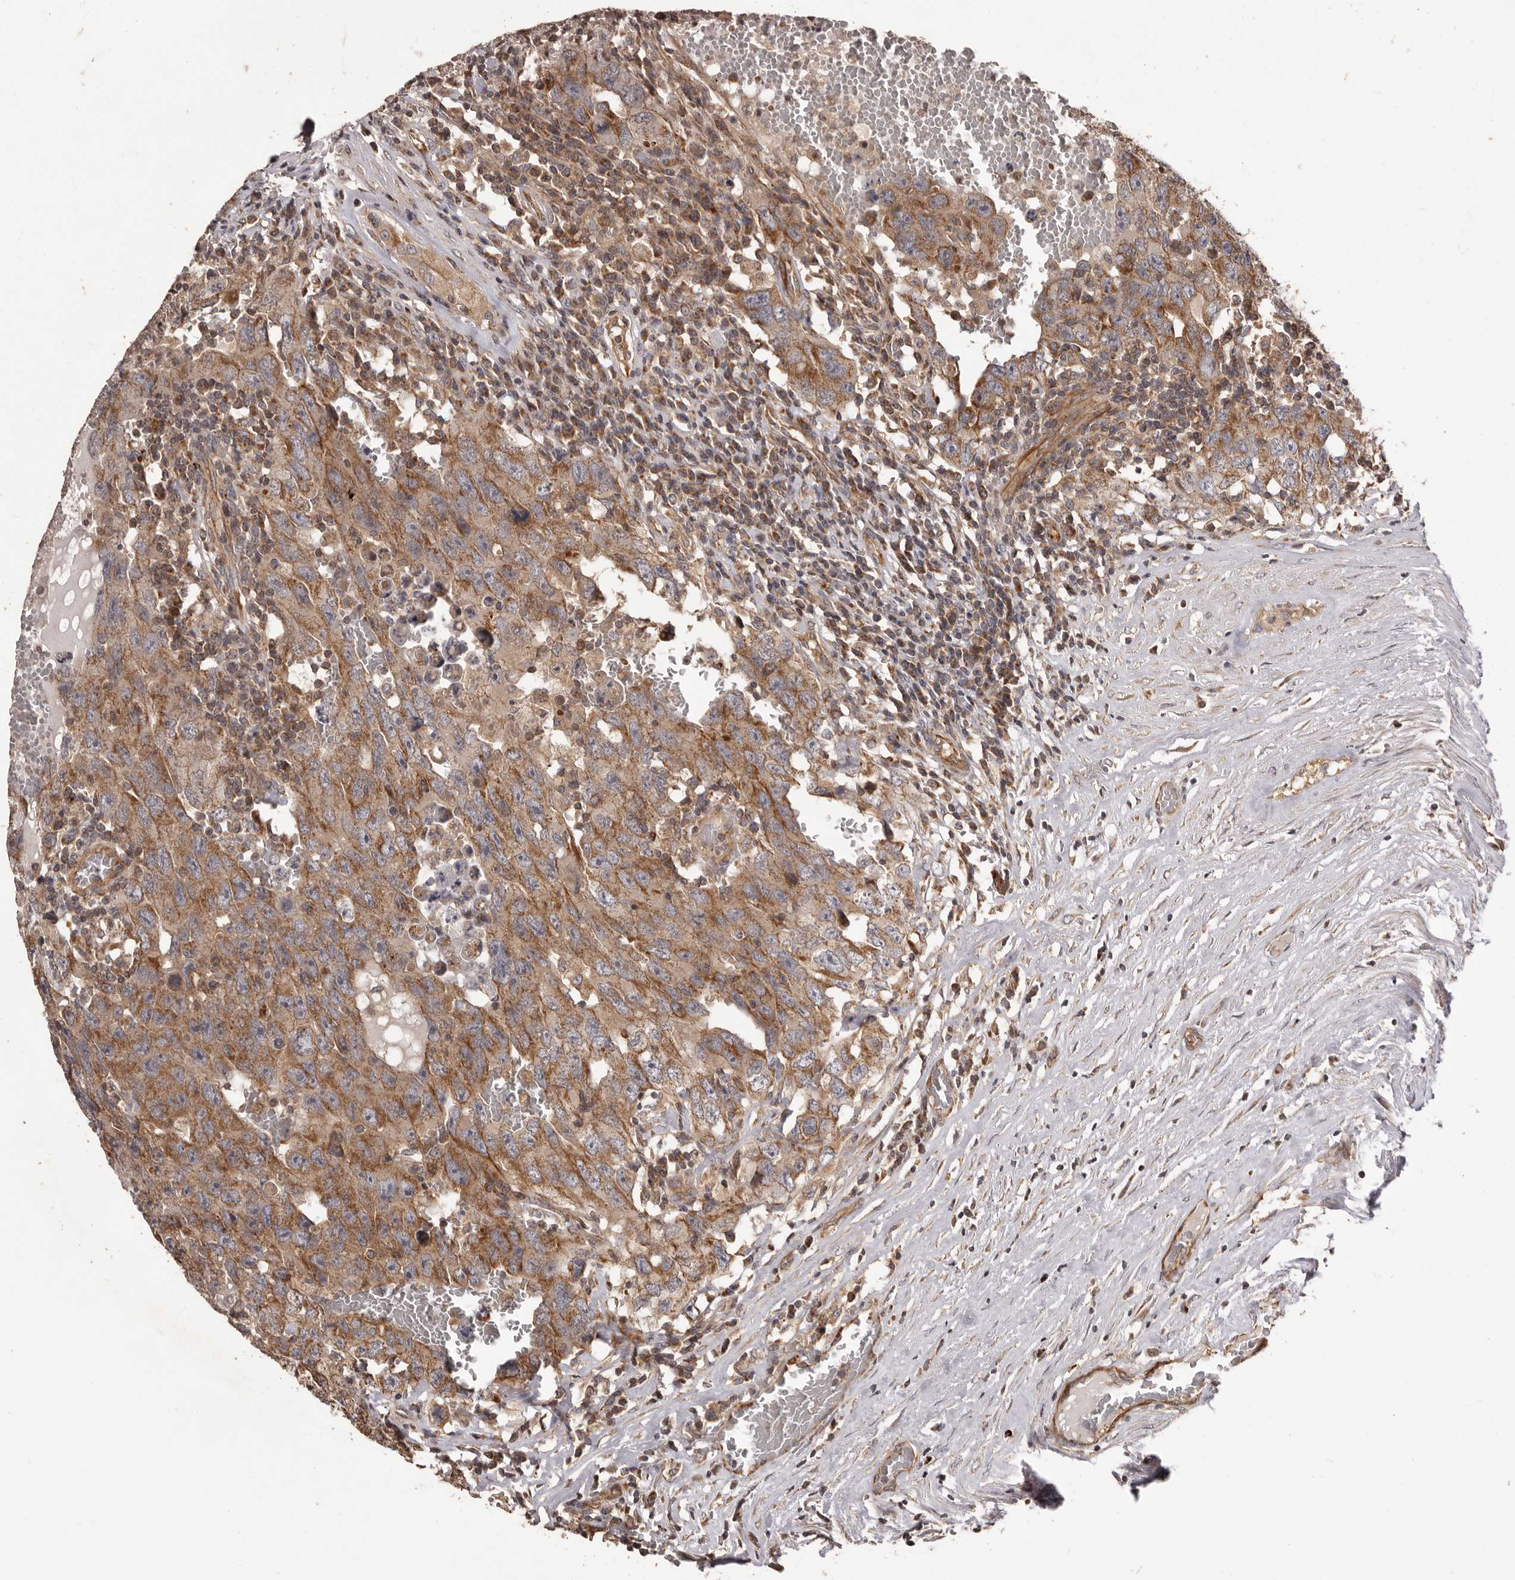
{"staining": {"intensity": "moderate", "quantity": ">75%", "location": "cytoplasmic/membranous"}, "tissue": "testis cancer", "cell_type": "Tumor cells", "image_type": "cancer", "snomed": [{"axis": "morphology", "description": "Carcinoma, Embryonal, NOS"}, {"axis": "topography", "description": "Testis"}], "caption": "About >75% of tumor cells in human testis embryonal carcinoma demonstrate moderate cytoplasmic/membranous protein staining as visualized by brown immunohistochemical staining.", "gene": "QRSL1", "patient": {"sex": "male", "age": 26}}